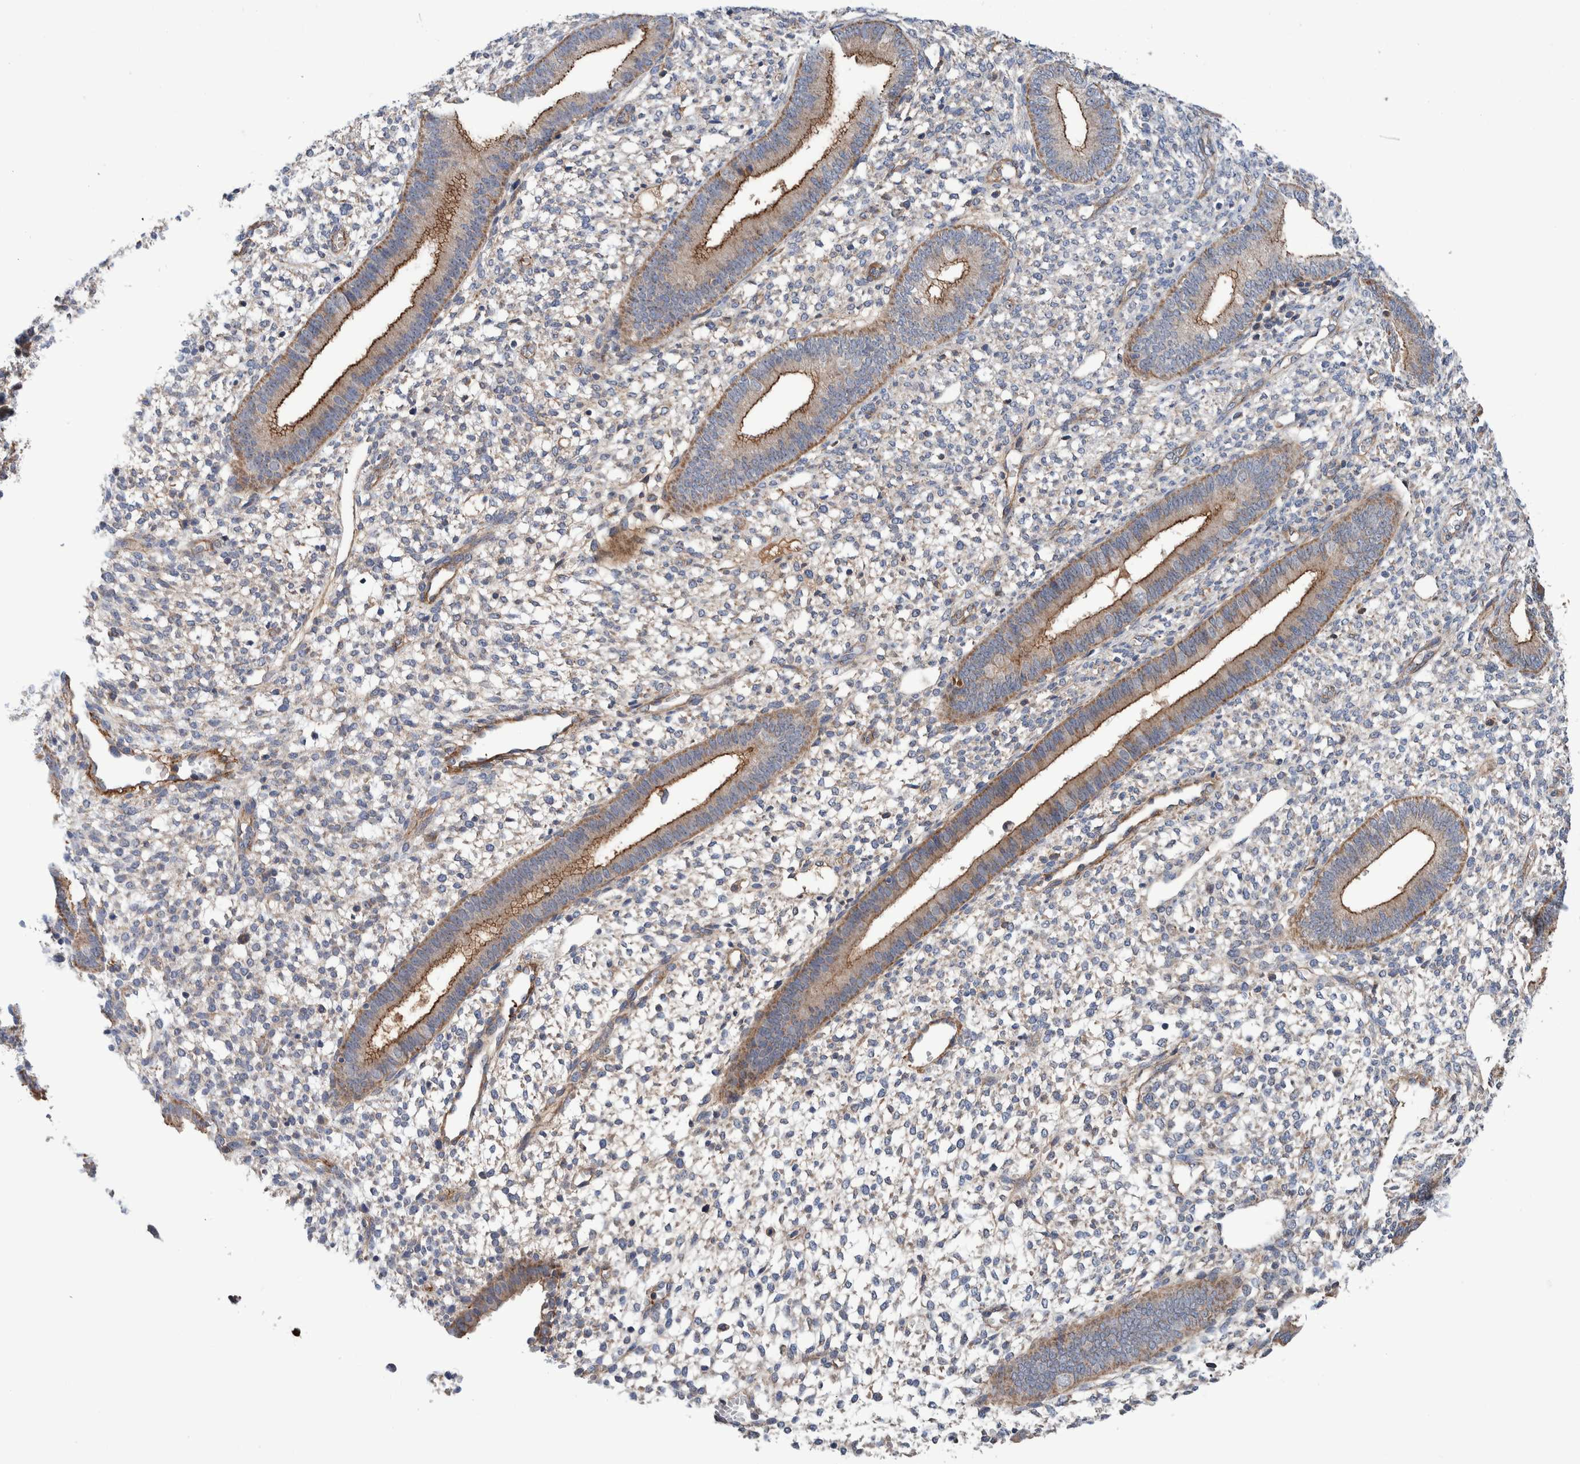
{"staining": {"intensity": "negative", "quantity": "none", "location": "none"}, "tissue": "endometrium", "cell_type": "Cells in endometrial stroma", "image_type": "normal", "snomed": [{"axis": "morphology", "description": "Normal tissue, NOS"}, {"axis": "topography", "description": "Endometrium"}], "caption": "This micrograph is of unremarkable endometrium stained with IHC to label a protein in brown with the nuclei are counter-stained blue. There is no positivity in cells in endometrial stroma. (Brightfield microscopy of DAB (3,3'-diaminobenzidine) IHC at high magnification).", "gene": "ENSG00000262660", "patient": {"sex": "female", "age": 46}}